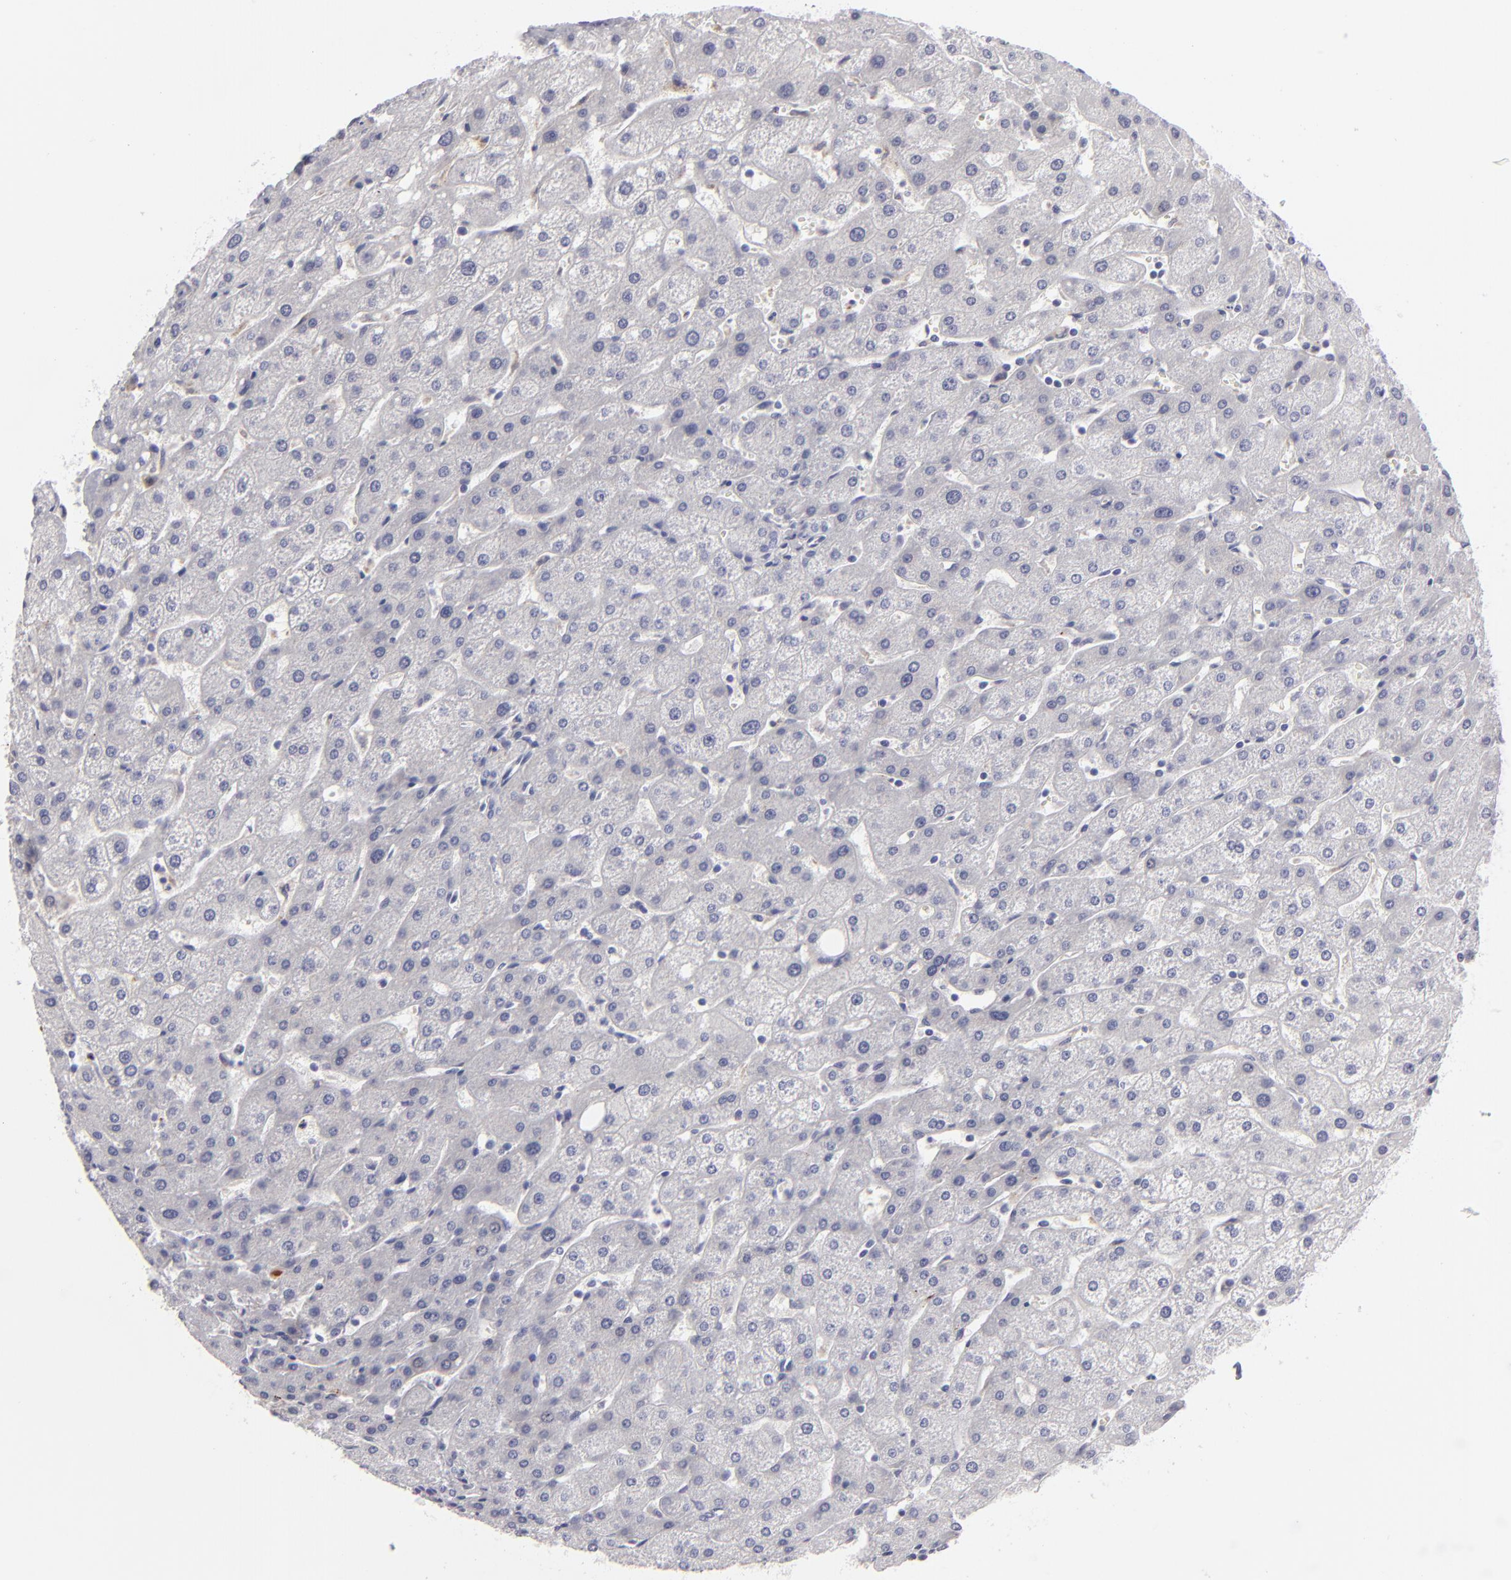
{"staining": {"intensity": "negative", "quantity": "none", "location": "none"}, "tissue": "liver", "cell_type": "Cholangiocytes", "image_type": "normal", "snomed": [{"axis": "morphology", "description": "Normal tissue, NOS"}, {"axis": "topography", "description": "Liver"}], "caption": "Image shows no significant protein expression in cholangiocytes of normal liver.", "gene": "C9", "patient": {"sex": "male", "age": 67}}